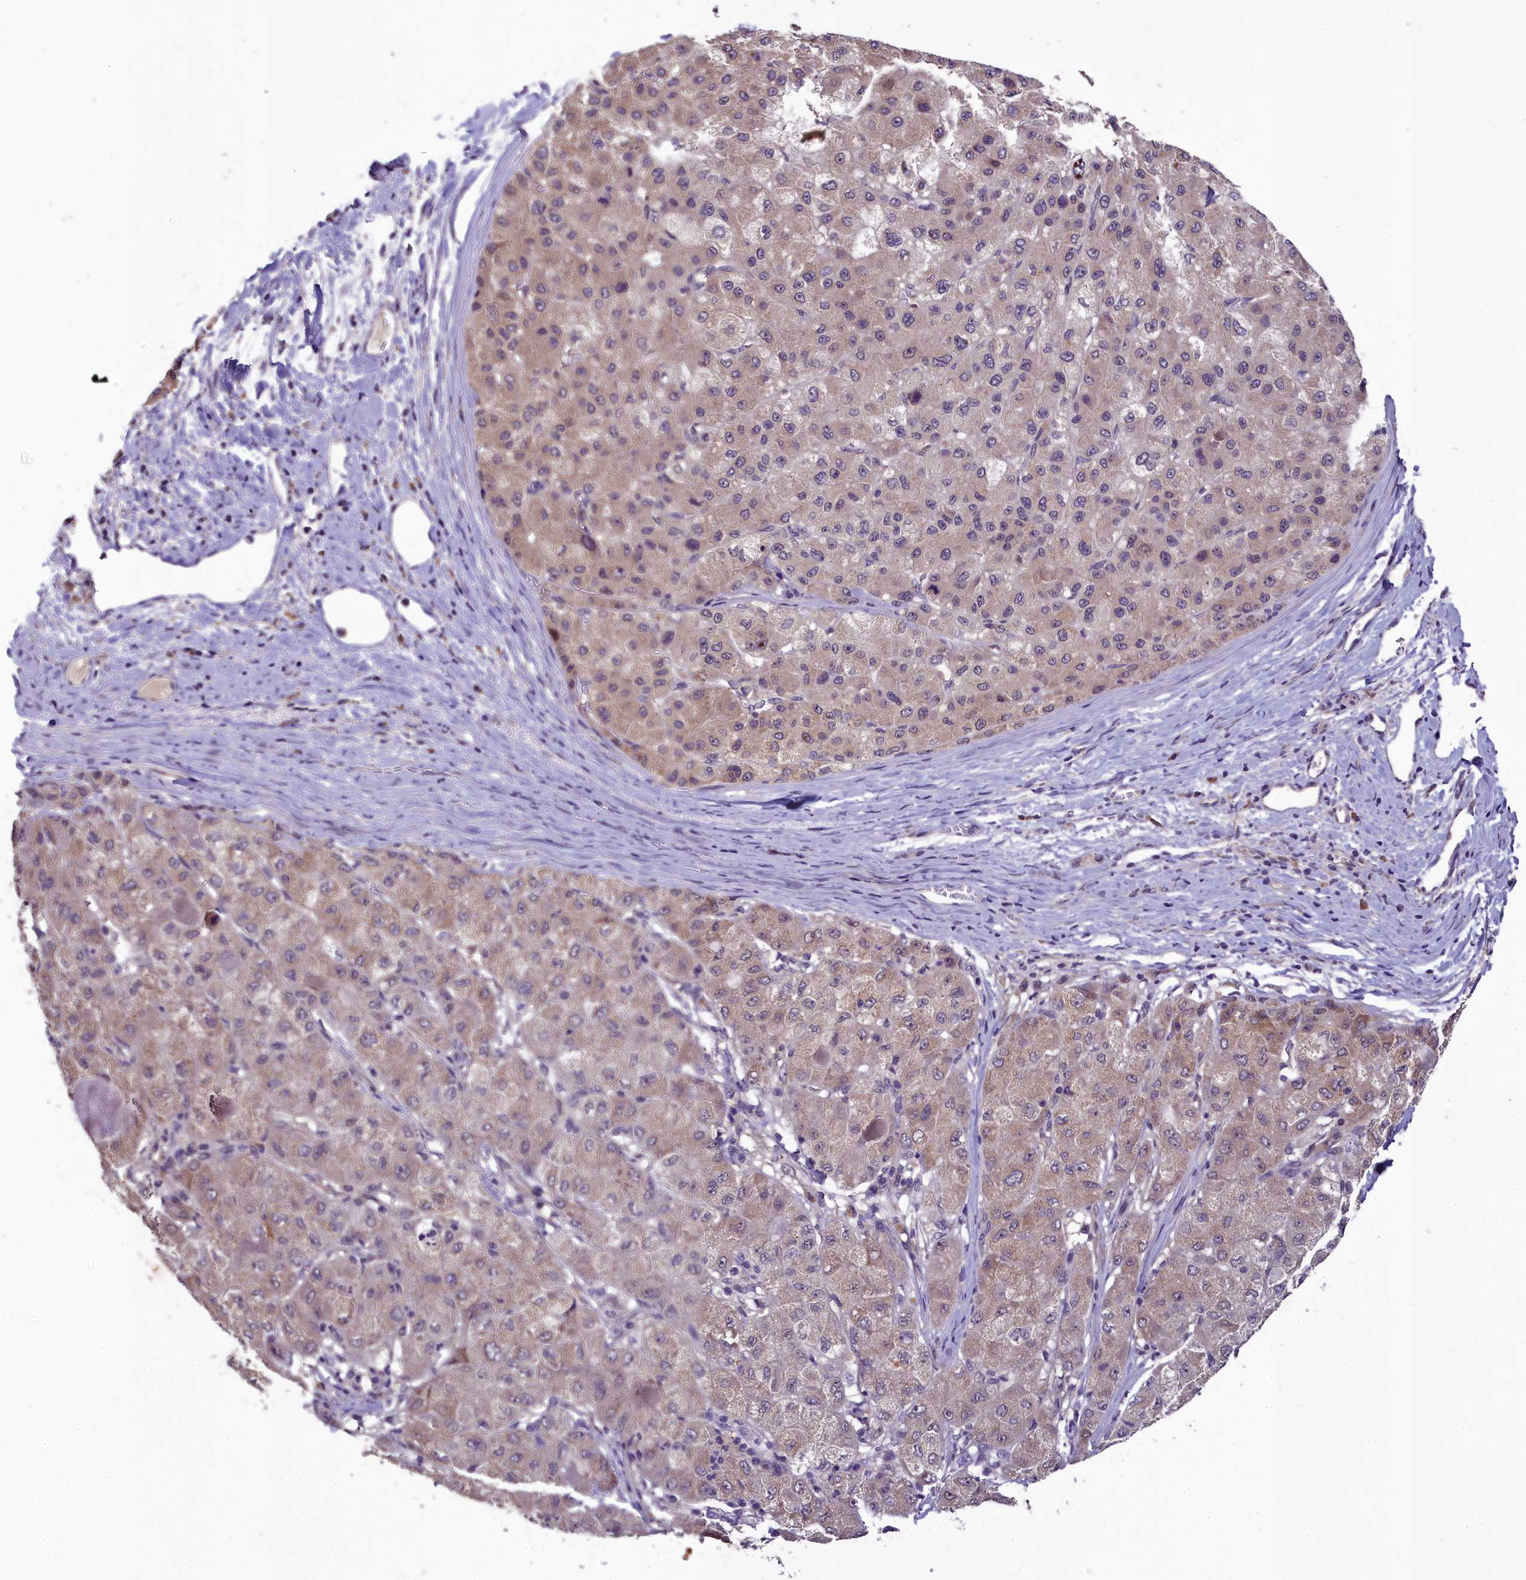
{"staining": {"intensity": "weak", "quantity": ">75%", "location": "cytoplasmic/membranous"}, "tissue": "liver cancer", "cell_type": "Tumor cells", "image_type": "cancer", "snomed": [{"axis": "morphology", "description": "Carcinoma, Hepatocellular, NOS"}, {"axis": "topography", "description": "Liver"}], "caption": "This is a micrograph of immunohistochemistry (IHC) staining of liver cancer, which shows weak positivity in the cytoplasmic/membranous of tumor cells.", "gene": "ZNF333", "patient": {"sex": "male", "age": 80}}